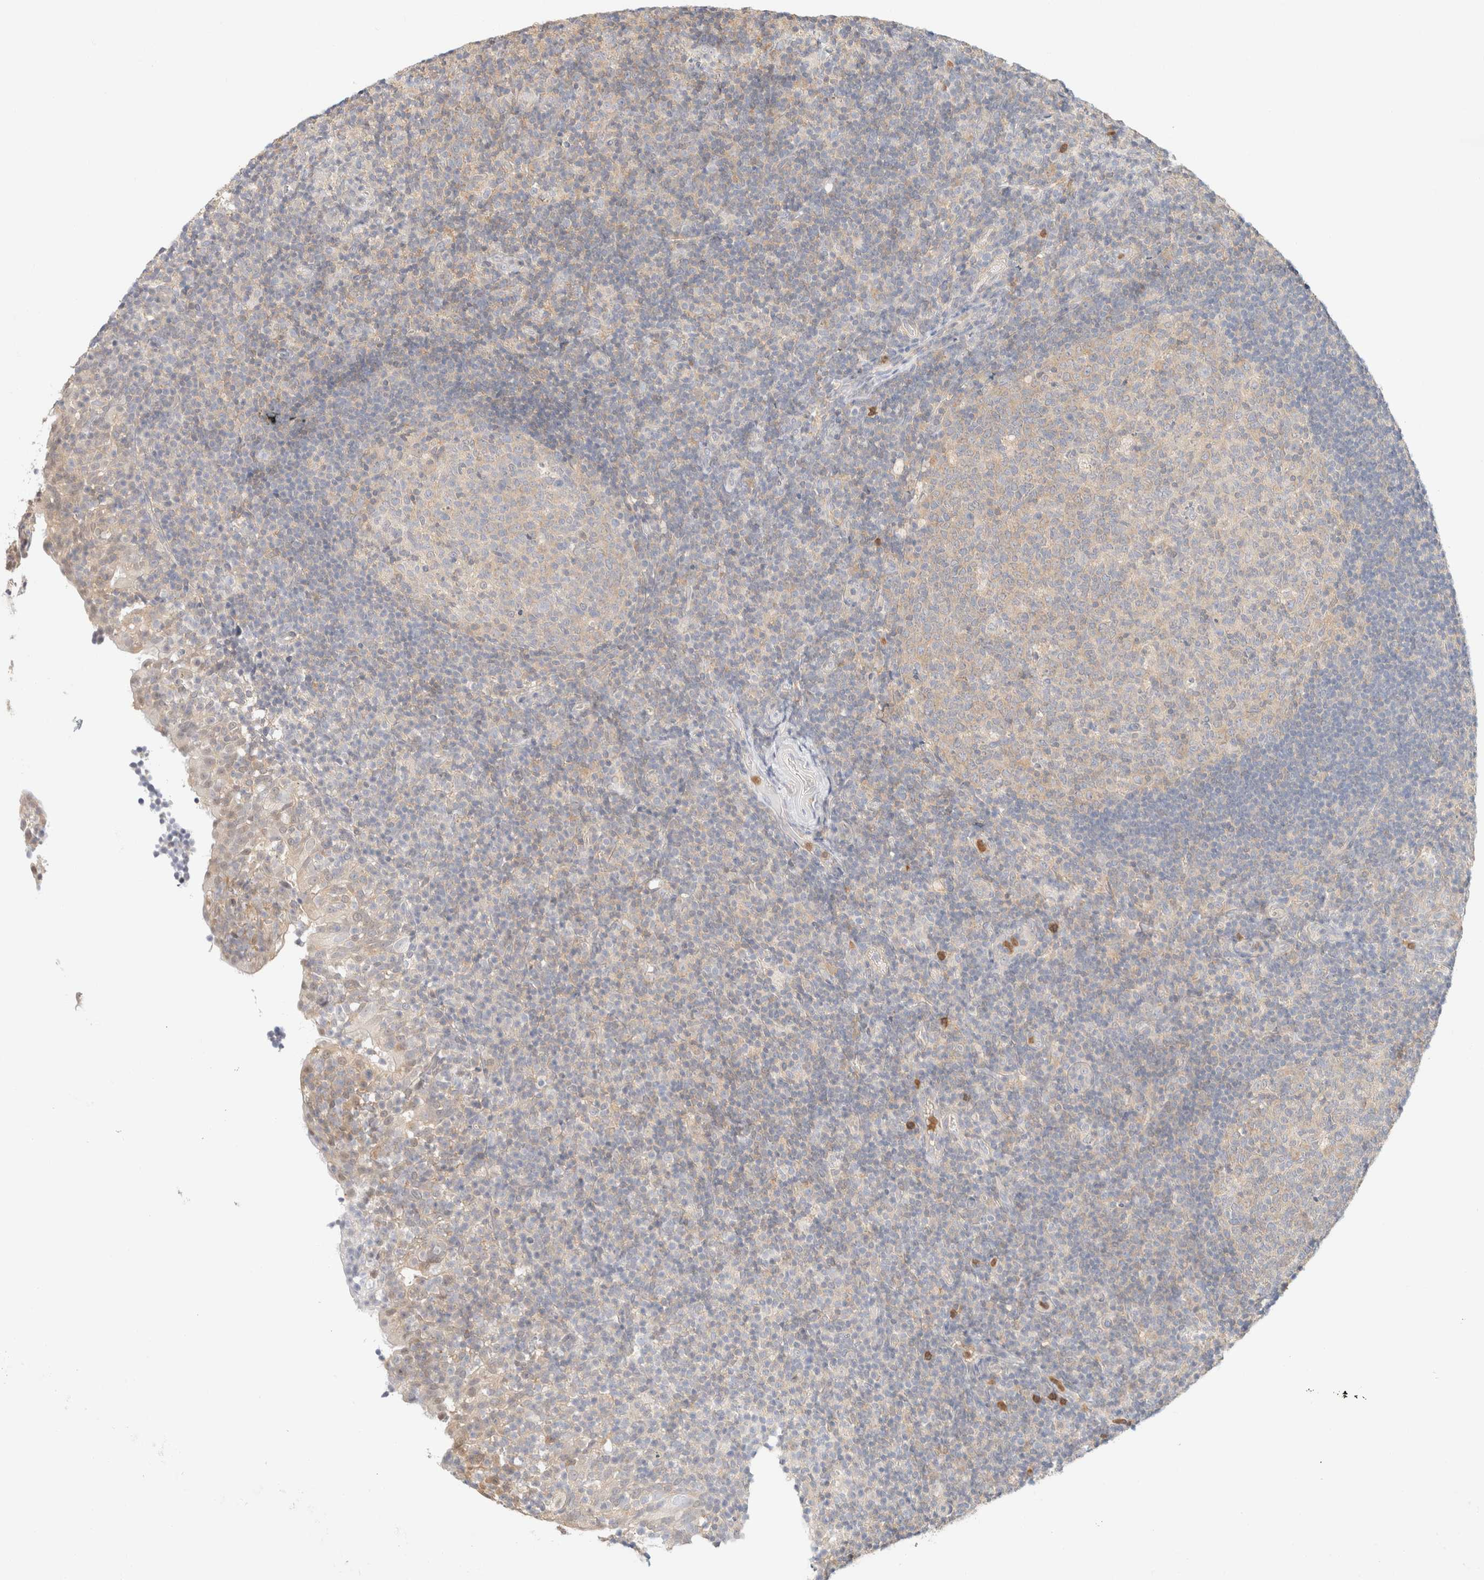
{"staining": {"intensity": "weak", "quantity": "<25%", "location": "cytoplasmic/membranous"}, "tissue": "tonsil", "cell_type": "Germinal center cells", "image_type": "normal", "snomed": [{"axis": "morphology", "description": "Normal tissue, NOS"}, {"axis": "topography", "description": "Tonsil"}], "caption": "A high-resolution histopathology image shows IHC staining of normal tonsil, which reveals no significant positivity in germinal center cells. (DAB IHC visualized using brightfield microscopy, high magnification).", "gene": "GPI", "patient": {"sex": "female", "age": 40}}